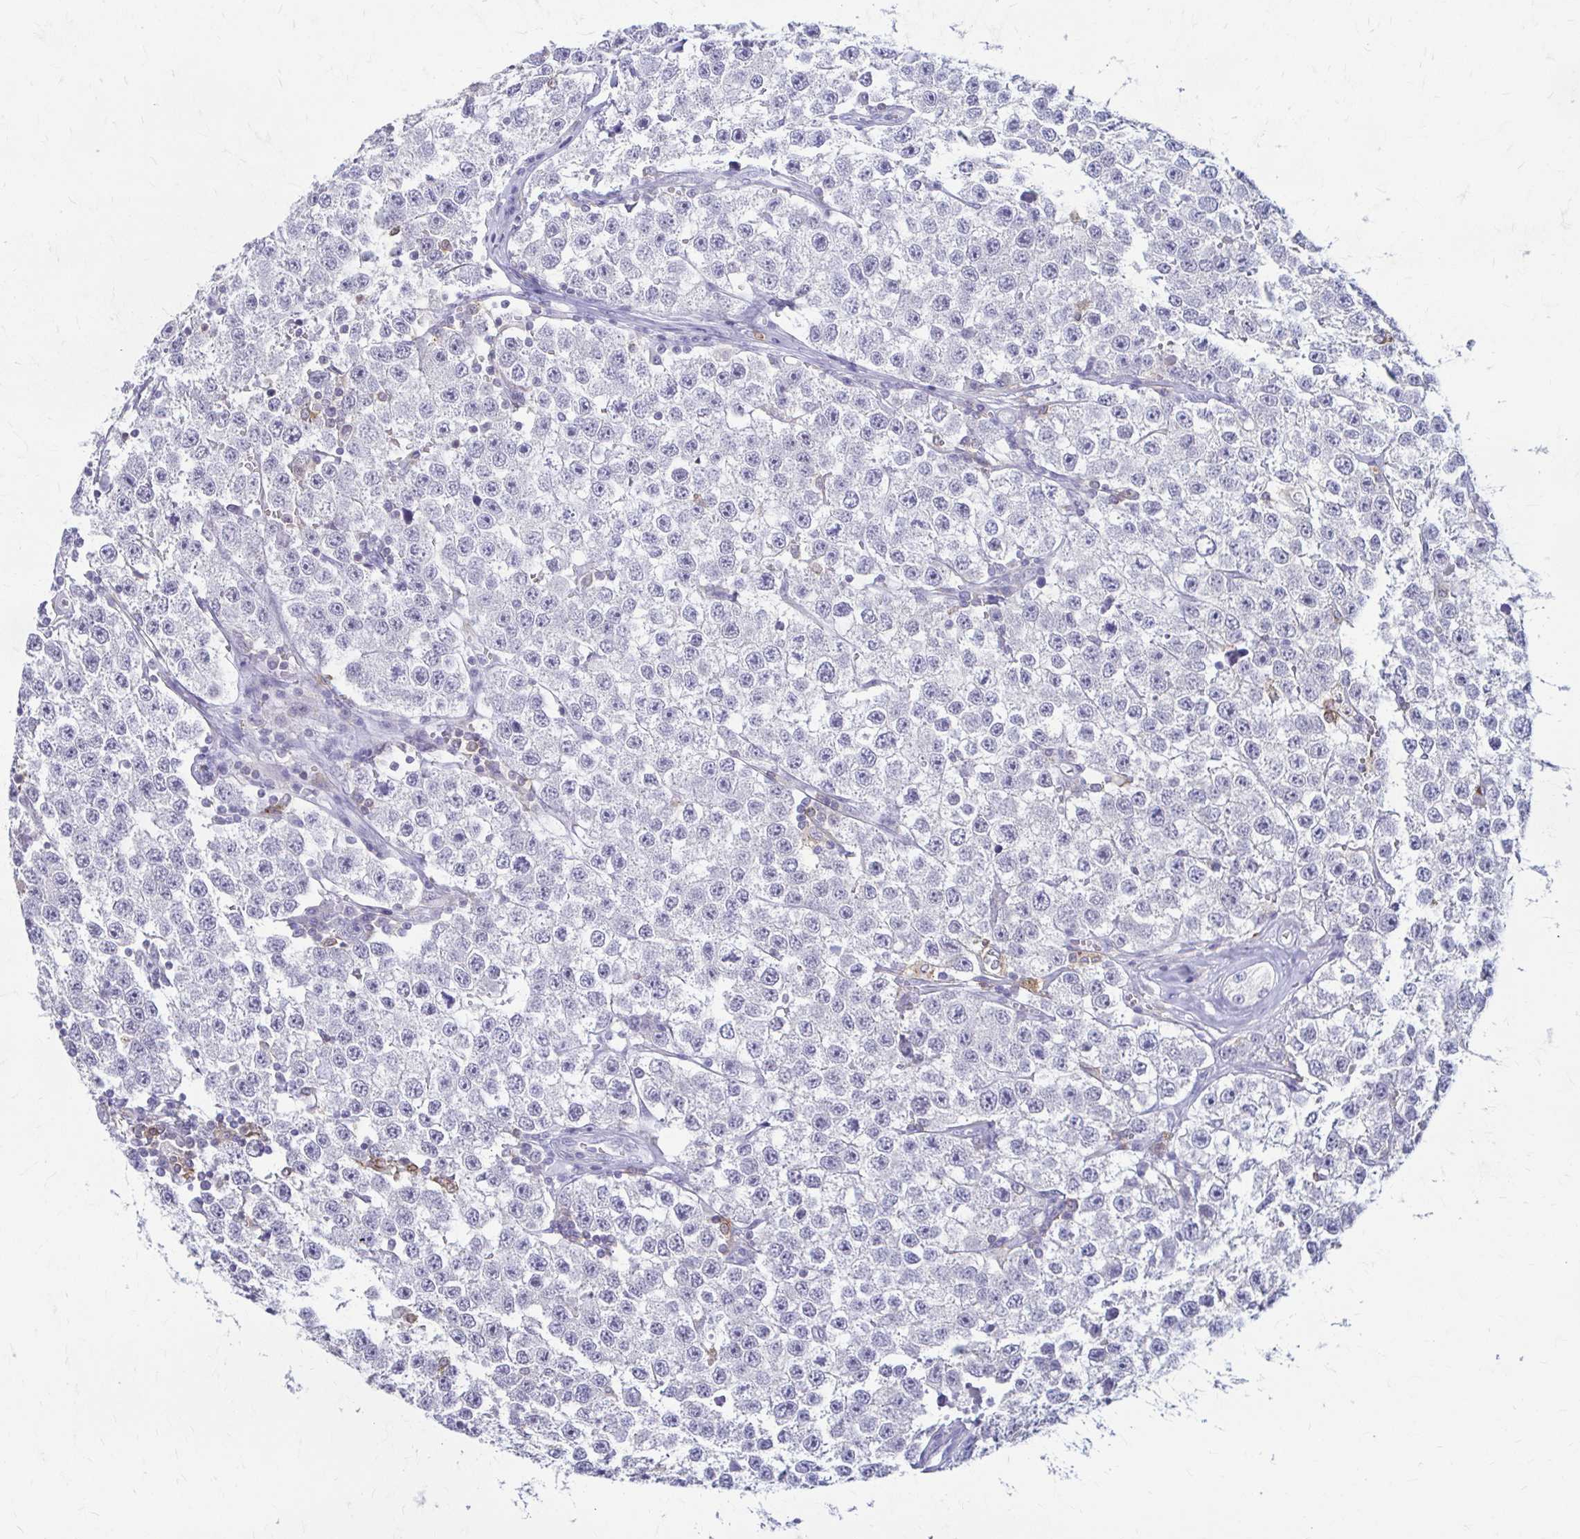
{"staining": {"intensity": "negative", "quantity": "none", "location": "none"}, "tissue": "testis cancer", "cell_type": "Tumor cells", "image_type": "cancer", "snomed": [{"axis": "morphology", "description": "Seminoma, NOS"}, {"axis": "topography", "description": "Testis"}], "caption": "A photomicrograph of human seminoma (testis) is negative for staining in tumor cells.", "gene": "PIK3AP1", "patient": {"sex": "male", "age": 34}}